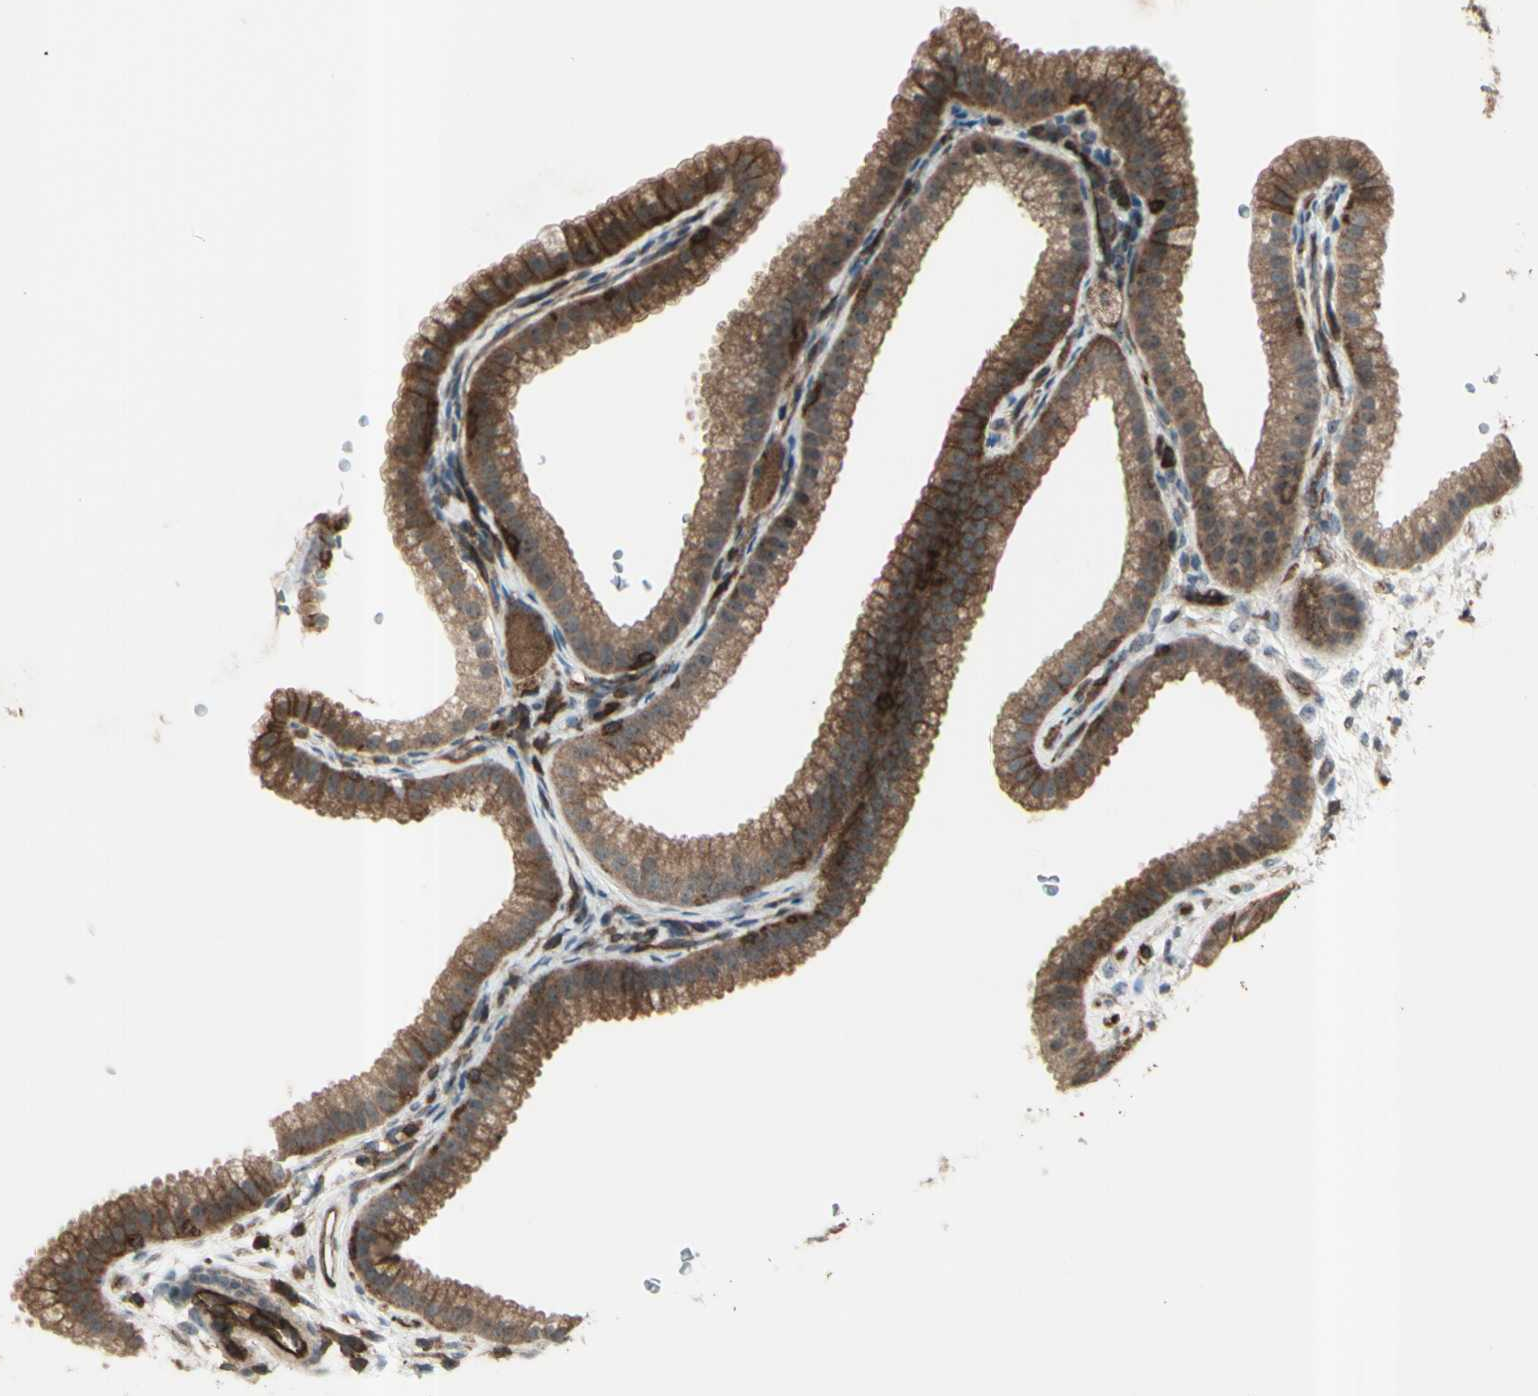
{"staining": {"intensity": "moderate", "quantity": ">75%", "location": "cytoplasmic/membranous"}, "tissue": "gallbladder", "cell_type": "Glandular cells", "image_type": "normal", "snomed": [{"axis": "morphology", "description": "Normal tissue, NOS"}, {"axis": "topography", "description": "Gallbladder"}], "caption": "Normal gallbladder shows moderate cytoplasmic/membranous expression in approximately >75% of glandular cells, visualized by immunohistochemistry. (DAB (3,3'-diaminobenzidine) IHC, brown staining for protein, blue staining for nuclei).", "gene": "FXYD5", "patient": {"sex": "female", "age": 64}}